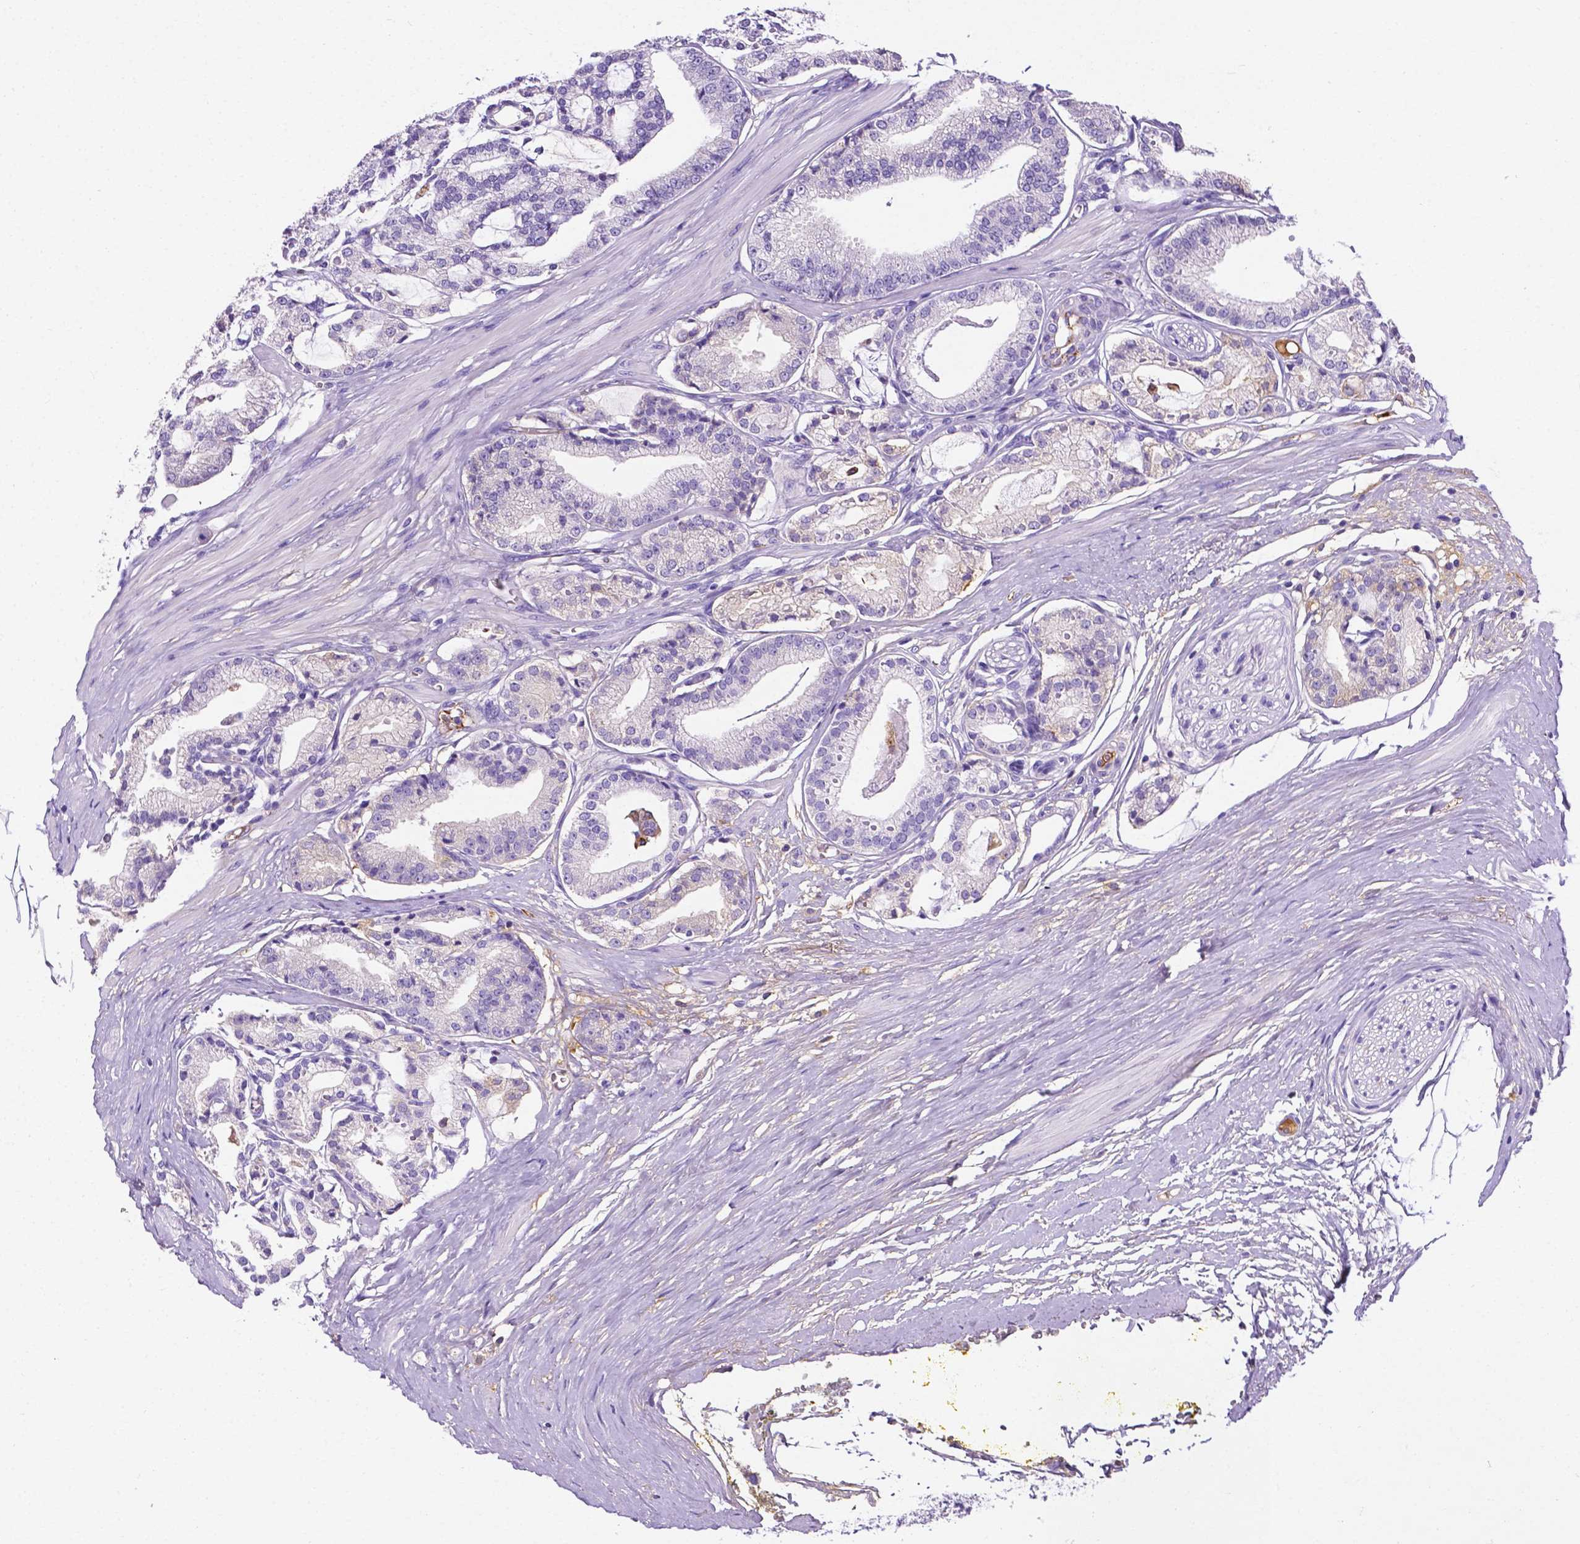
{"staining": {"intensity": "negative", "quantity": "none", "location": "none"}, "tissue": "prostate cancer", "cell_type": "Tumor cells", "image_type": "cancer", "snomed": [{"axis": "morphology", "description": "Adenocarcinoma, High grade"}, {"axis": "topography", "description": "Prostate"}], "caption": "High magnification brightfield microscopy of adenocarcinoma (high-grade) (prostate) stained with DAB (brown) and counterstained with hematoxylin (blue): tumor cells show no significant staining.", "gene": "APOE", "patient": {"sex": "male", "age": 71}}